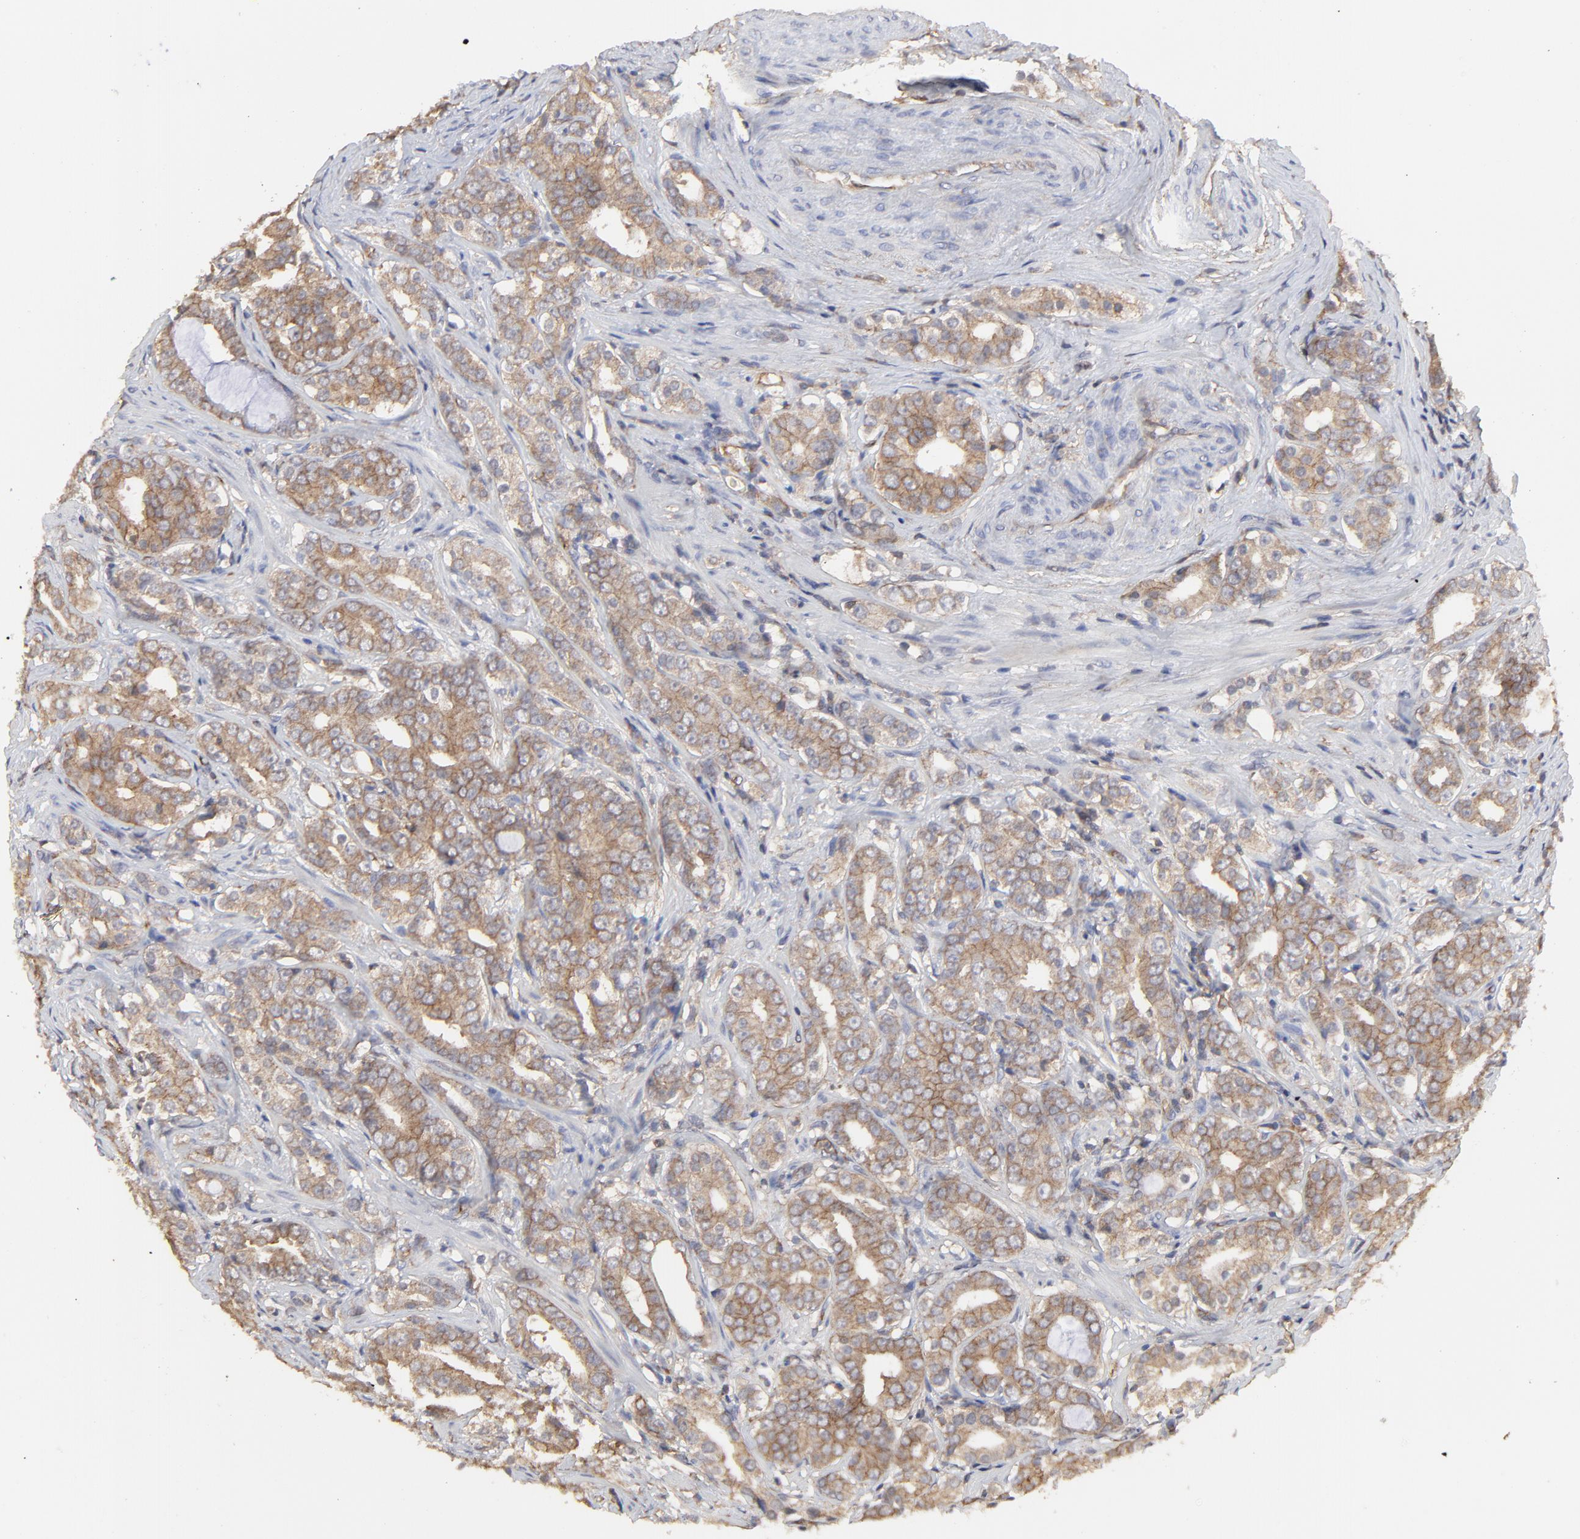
{"staining": {"intensity": "moderate", "quantity": "25%-75%", "location": "cytoplasmic/membranous"}, "tissue": "prostate cancer", "cell_type": "Tumor cells", "image_type": "cancer", "snomed": [{"axis": "morphology", "description": "Adenocarcinoma, Low grade"}, {"axis": "topography", "description": "Prostate"}], "caption": "A high-resolution image shows immunohistochemistry staining of prostate low-grade adenocarcinoma, which demonstrates moderate cytoplasmic/membranous positivity in about 25%-75% of tumor cells. (Stains: DAB in brown, nuclei in blue, Microscopy: brightfield microscopy at high magnification).", "gene": "ARMT1", "patient": {"sex": "male", "age": 59}}